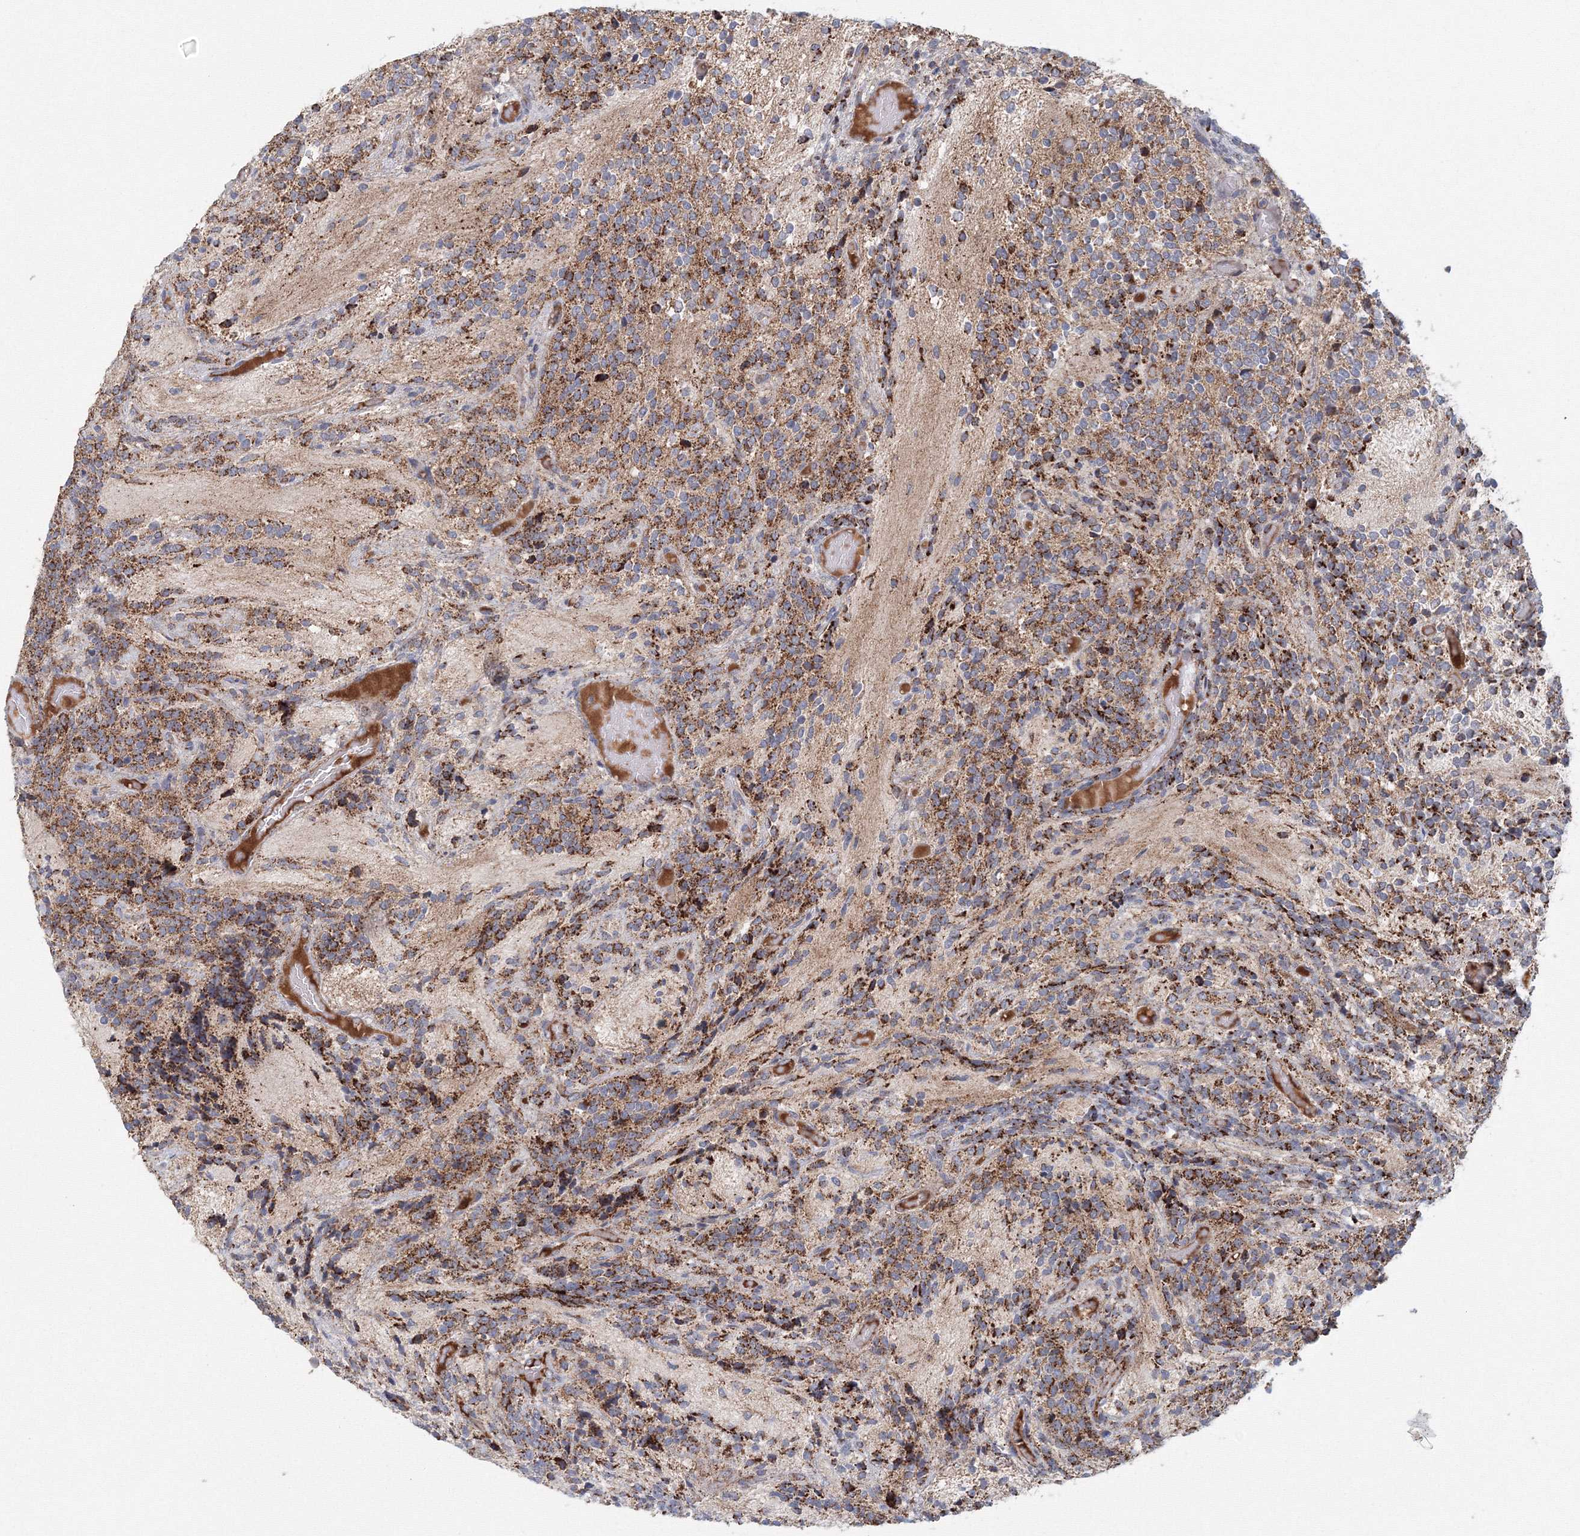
{"staining": {"intensity": "strong", "quantity": ">75%", "location": "cytoplasmic/membranous"}, "tissue": "glioma", "cell_type": "Tumor cells", "image_type": "cancer", "snomed": [{"axis": "morphology", "description": "Glioma, malignant, Low grade"}, {"axis": "topography", "description": "Brain"}], "caption": "Glioma stained for a protein (brown) displays strong cytoplasmic/membranous positive staining in approximately >75% of tumor cells.", "gene": "GRPEL1", "patient": {"sex": "female", "age": 1}}